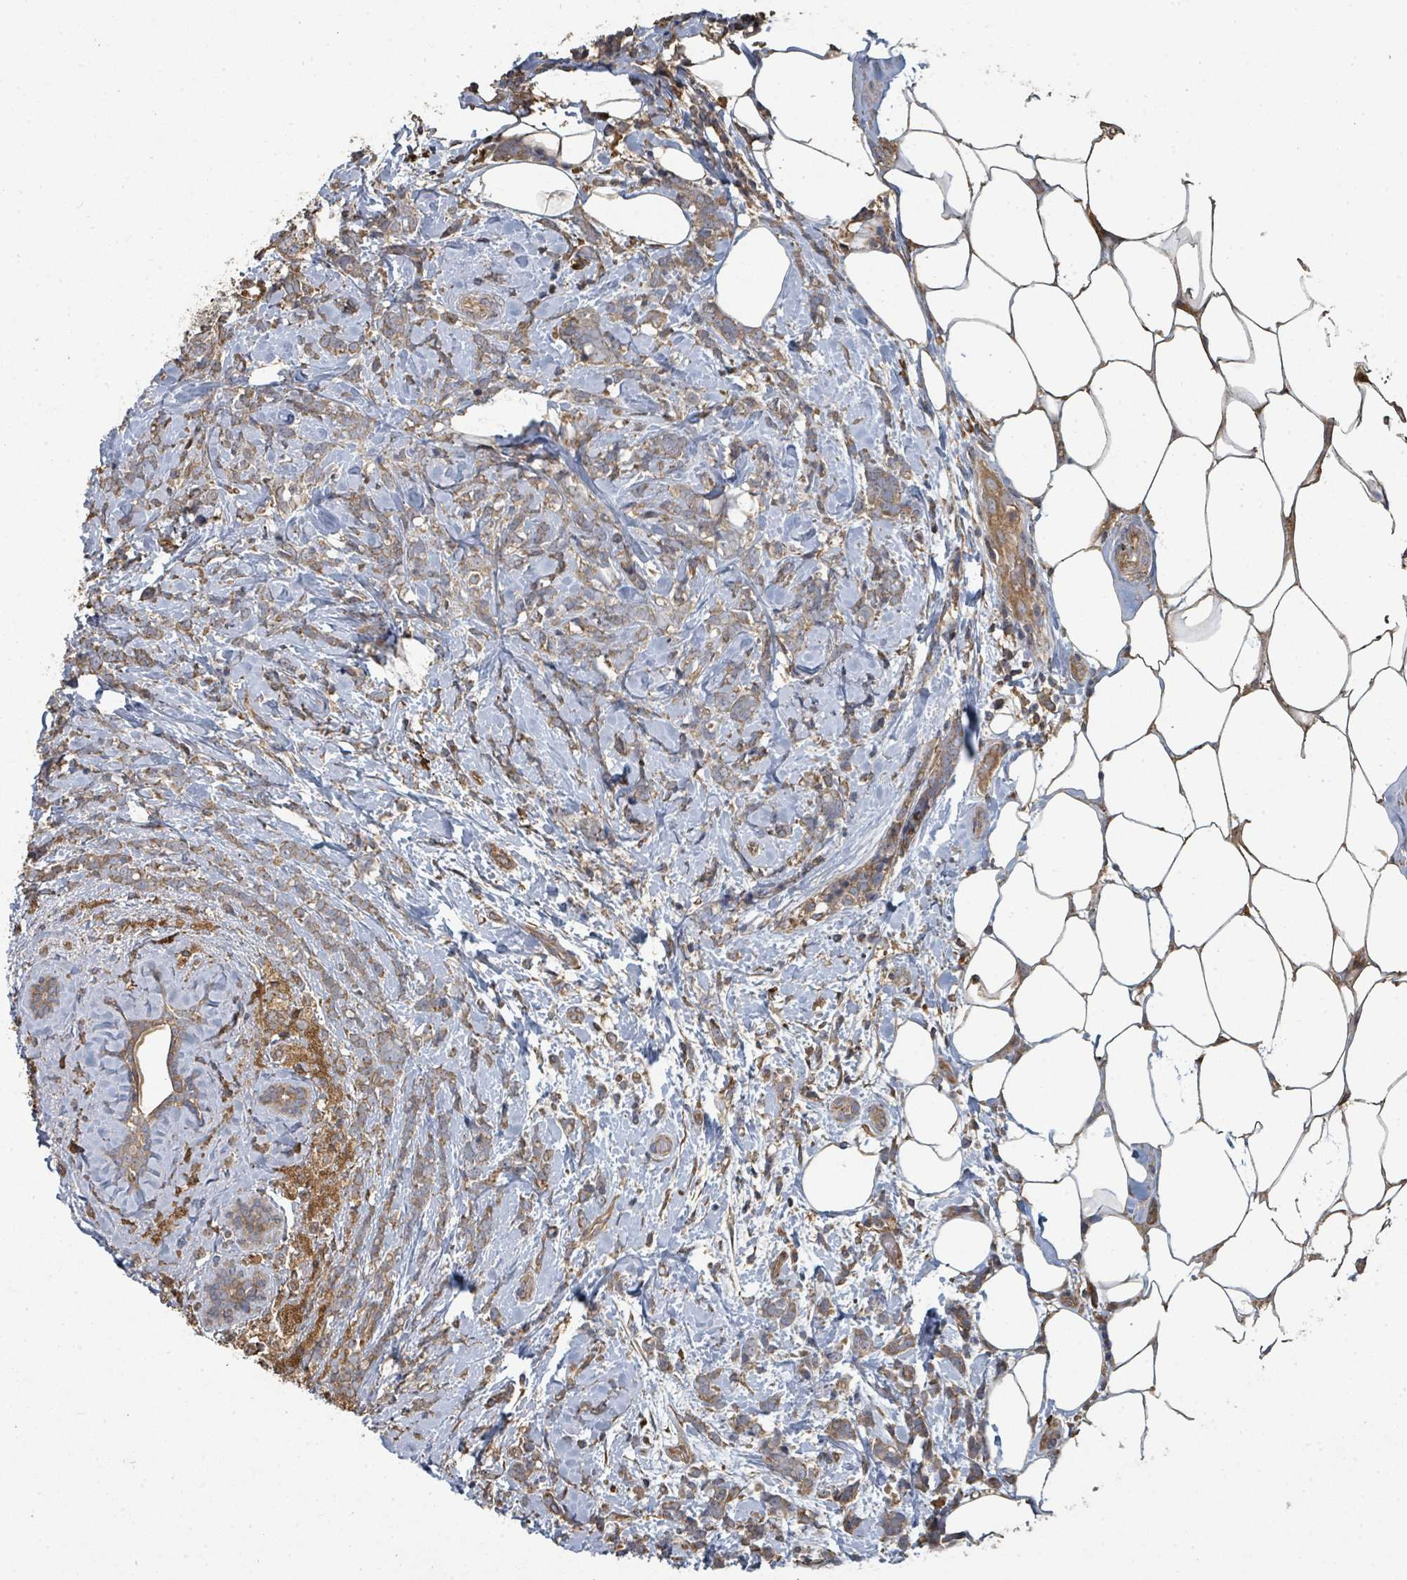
{"staining": {"intensity": "moderate", "quantity": ">75%", "location": "cytoplasmic/membranous"}, "tissue": "breast cancer", "cell_type": "Tumor cells", "image_type": "cancer", "snomed": [{"axis": "morphology", "description": "Lobular carcinoma"}, {"axis": "topography", "description": "Breast"}], "caption": "Protein staining of breast cancer tissue demonstrates moderate cytoplasmic/membranous expression in about >75% of tumor cells.", "gene": "WDFY1", "patient": {"sex": "female", "age": 58}}